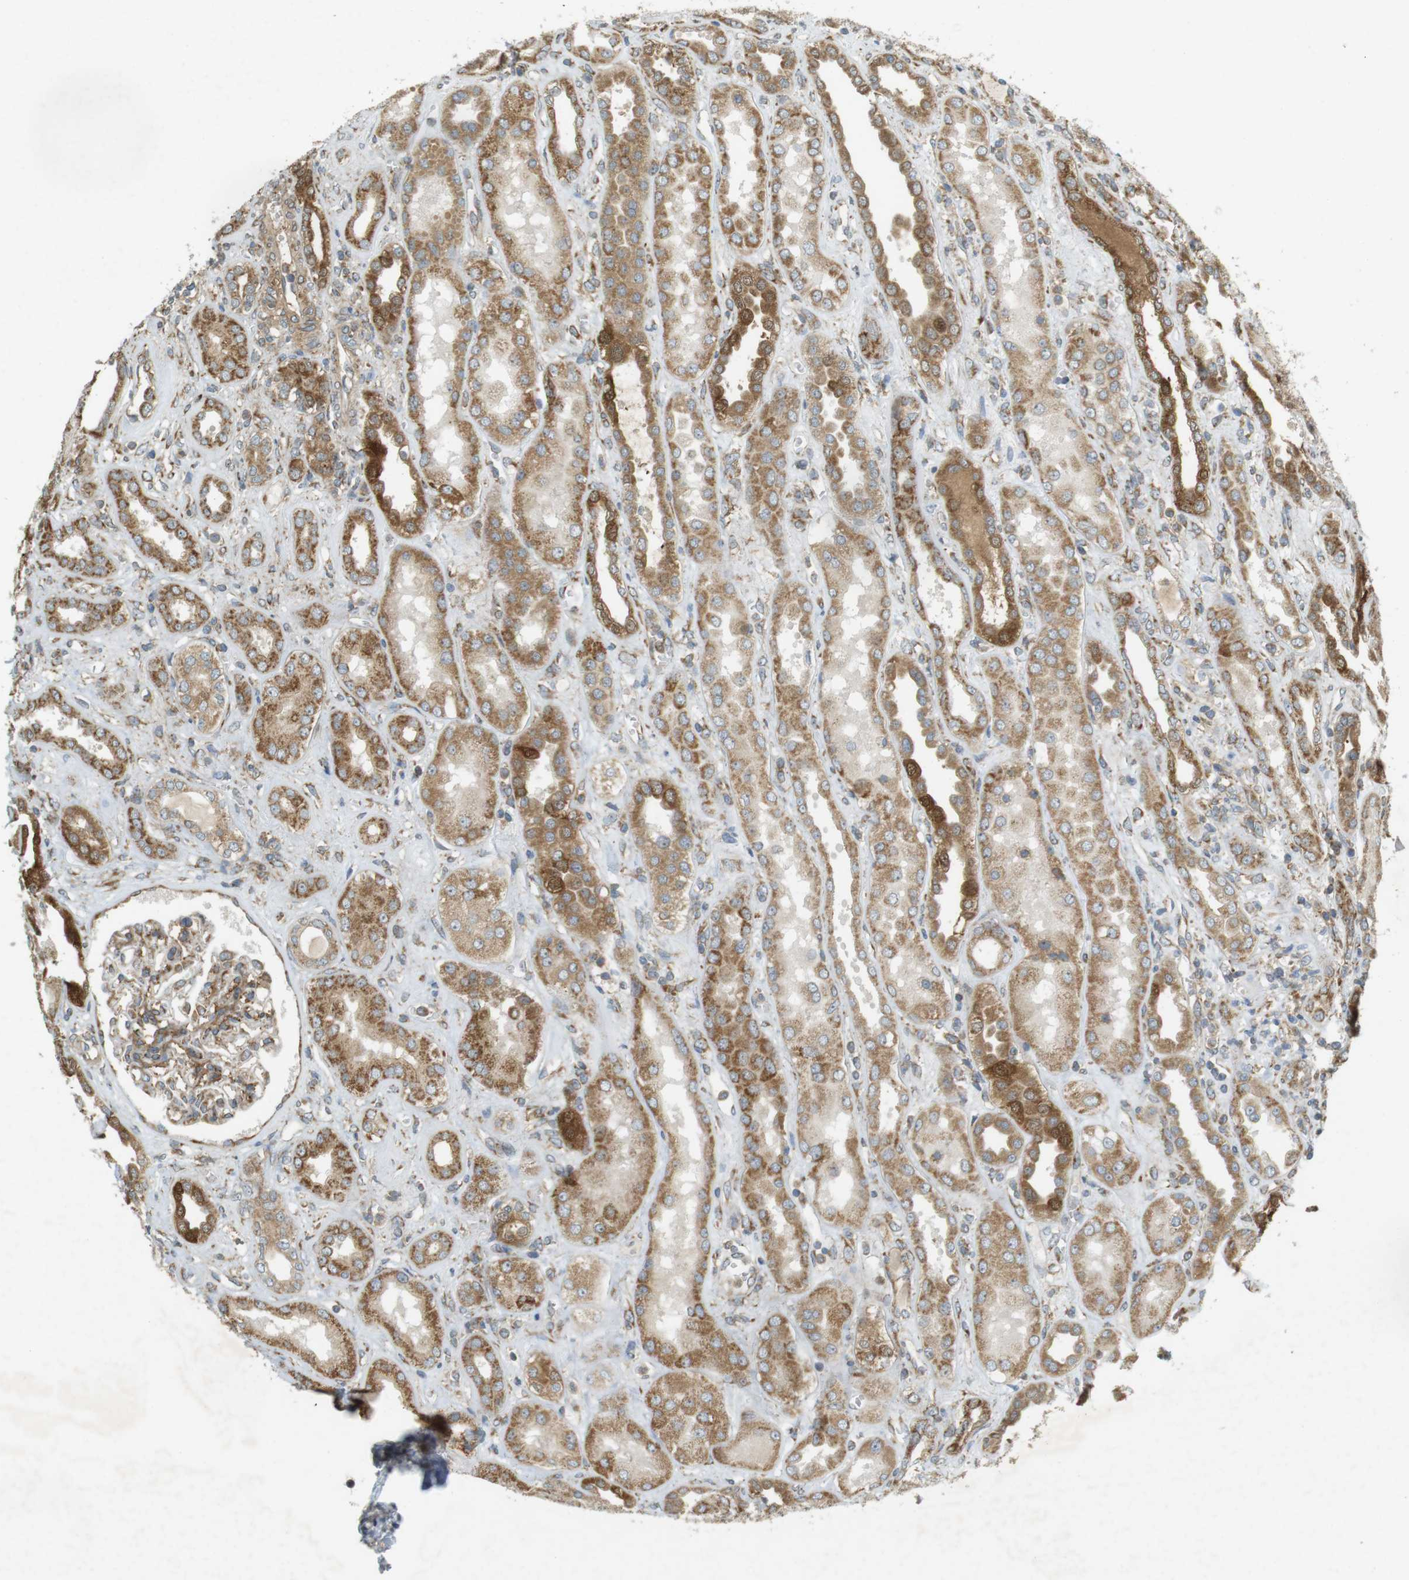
{"staining": {"intensity": "moderate", "quantity": "<25%", "location": "cytoplasmic/membranous"}, "tissue": "kidney", "cell_type": "Cells in glomeruli", "image_type": "normal", "snomed": [{"axis": "morphology", "description": "Normal tissue, NOS"}, {"axis": "topography", "description": "Kidney"}], "caption": "This is a histology image of immunohistochemistry (IHC) staining of normal kidney, which shows moderate staining in the cytoplasmic/membranous of cells in glomeruli.", "gene": "SLC41A1", "patient": {"sex": "male", "age": 59}}